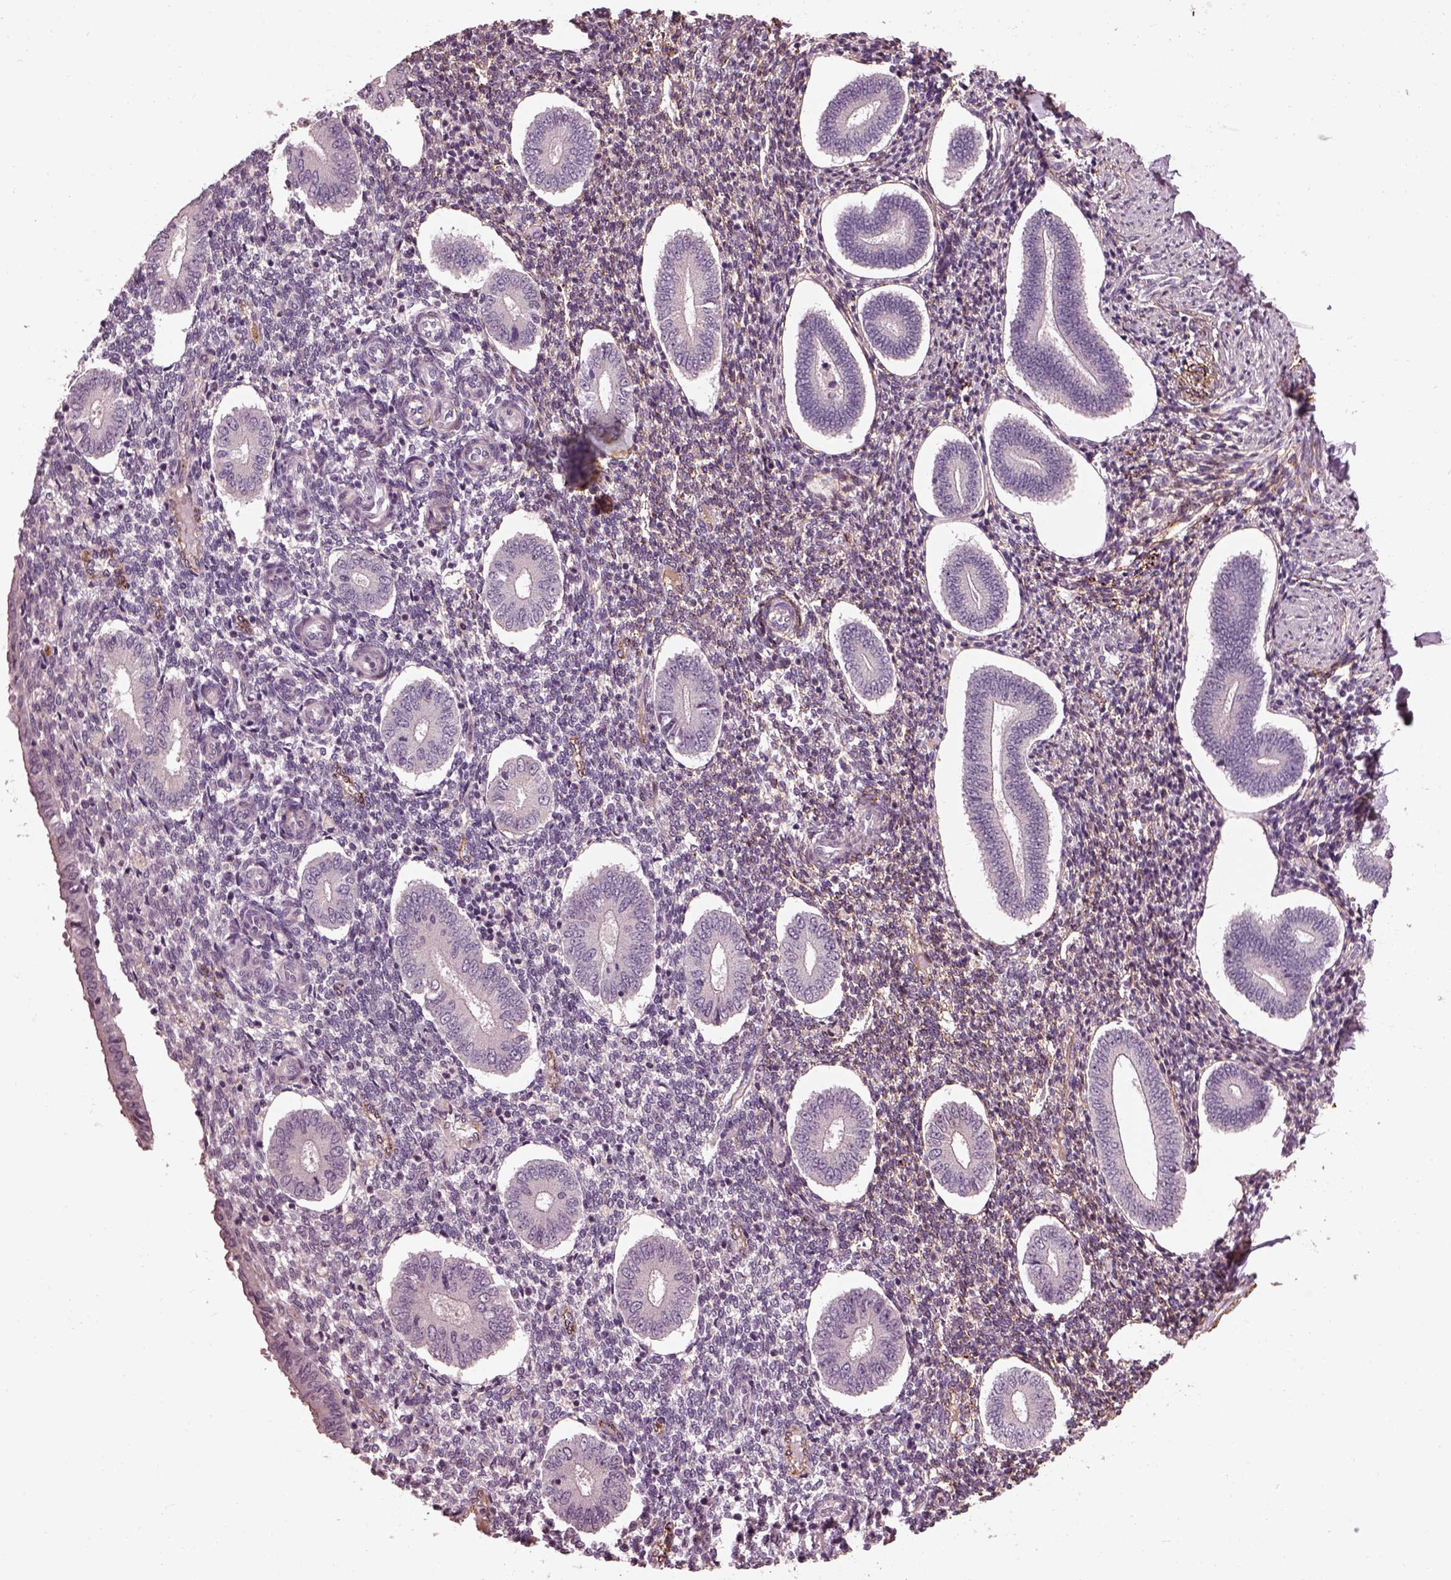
{"staining": {"intensity": "weak", "quantity": "<25%", "location": "cytoplasmic/membranous"}, "tissue": "endometrium", "cell_type": "Cells in endometrial stroma", "image_type": "normal", "snomed": [{"axis": "morphology", "description": "Normal tissue, NOS"}, {"axis": "topography", "description": "Endometrium"}], "caption": "This is an IHC histopathology image of benign human endometrium. There is no staining in cells in endometrial stroma.", "gene": "EFEMP1", "patient": {"sex": "female", "age": 40}}